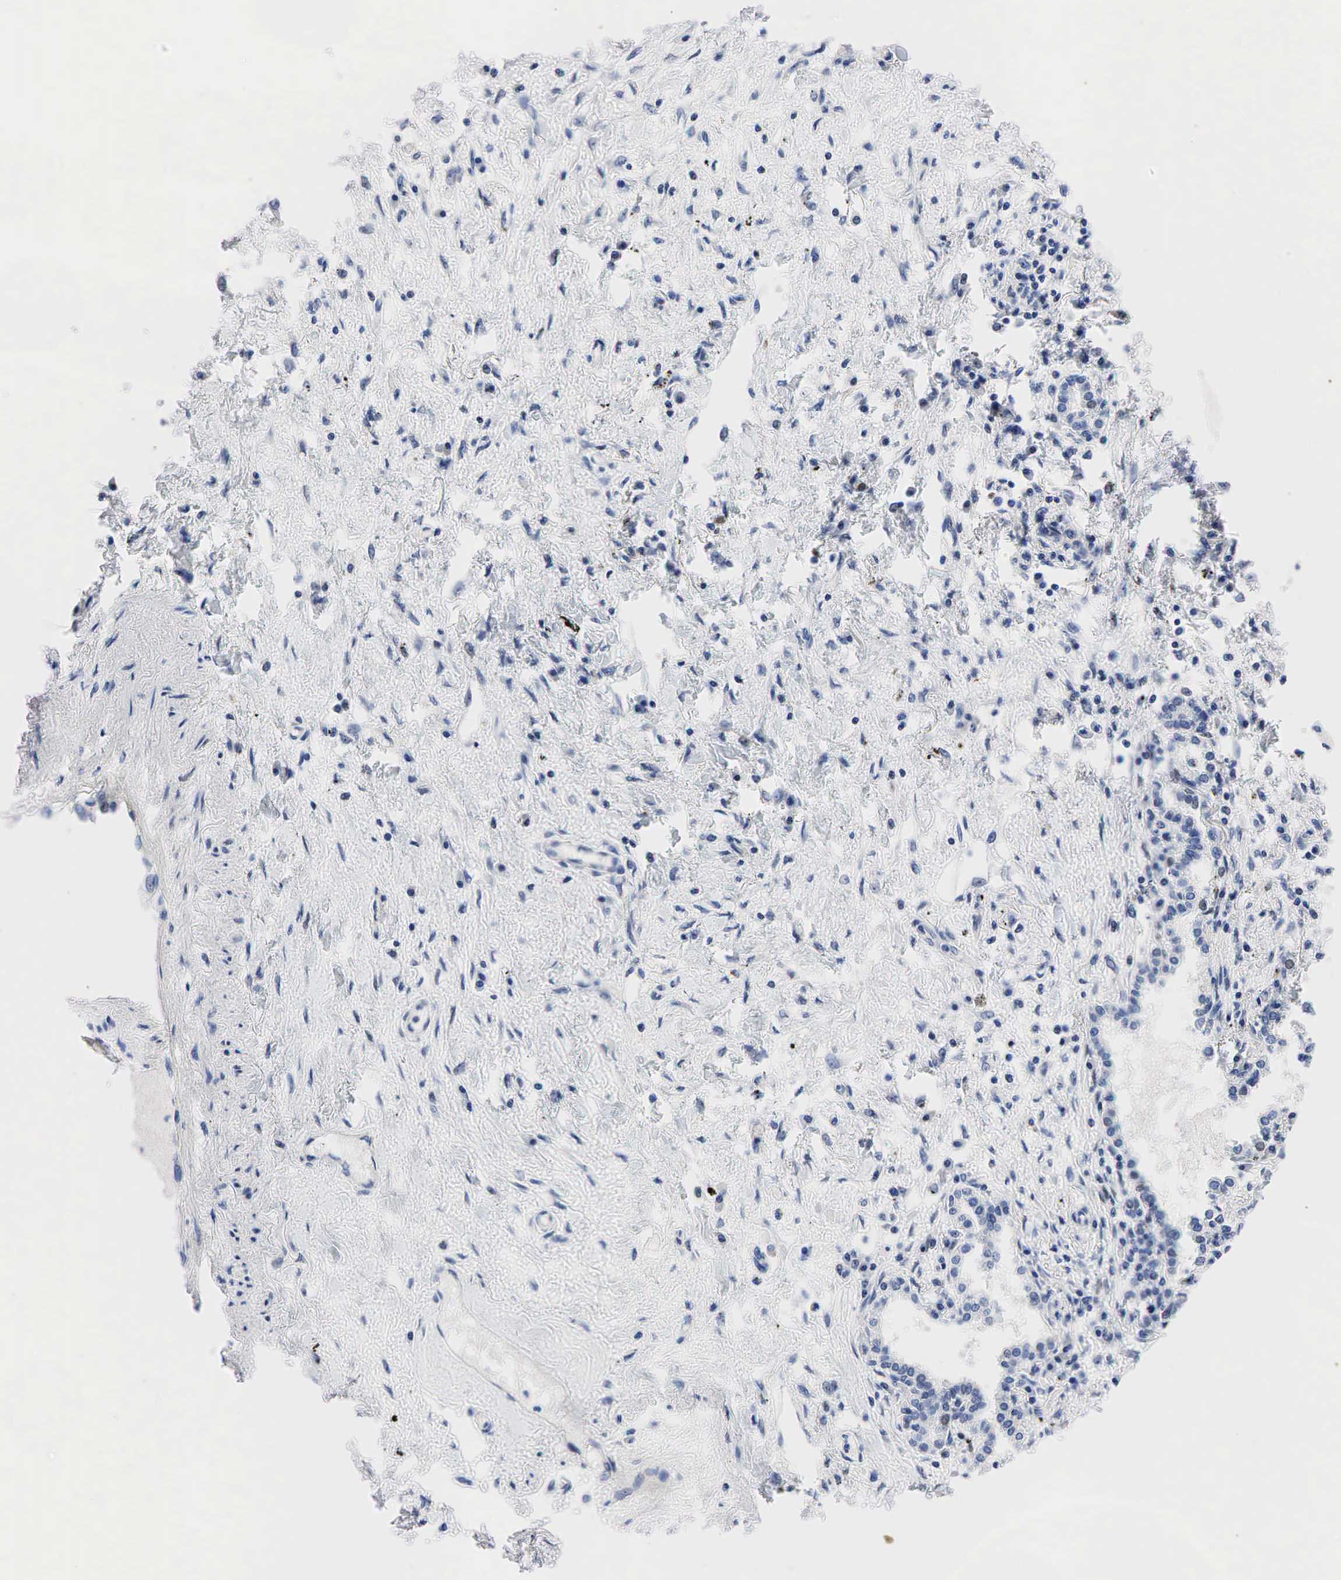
{"staining": {"intensity": "negative", "quantity": "none", "location": "none"}, "tissue": "lung cancer", "cell_type": "Tumor cells", "image_type": "cancer", "snomed": [{"axis": "morphology", "description": "Adenocarcinoma, NOS"}, {"axis": "topography", "description": "Lung"}], "caption": "DAB immunohistochemical staining of lung adenocarcinoma shows no significant staining in tumor cells.", "gene": "PGR", "patient": {"sex": "male", "age": 60}}